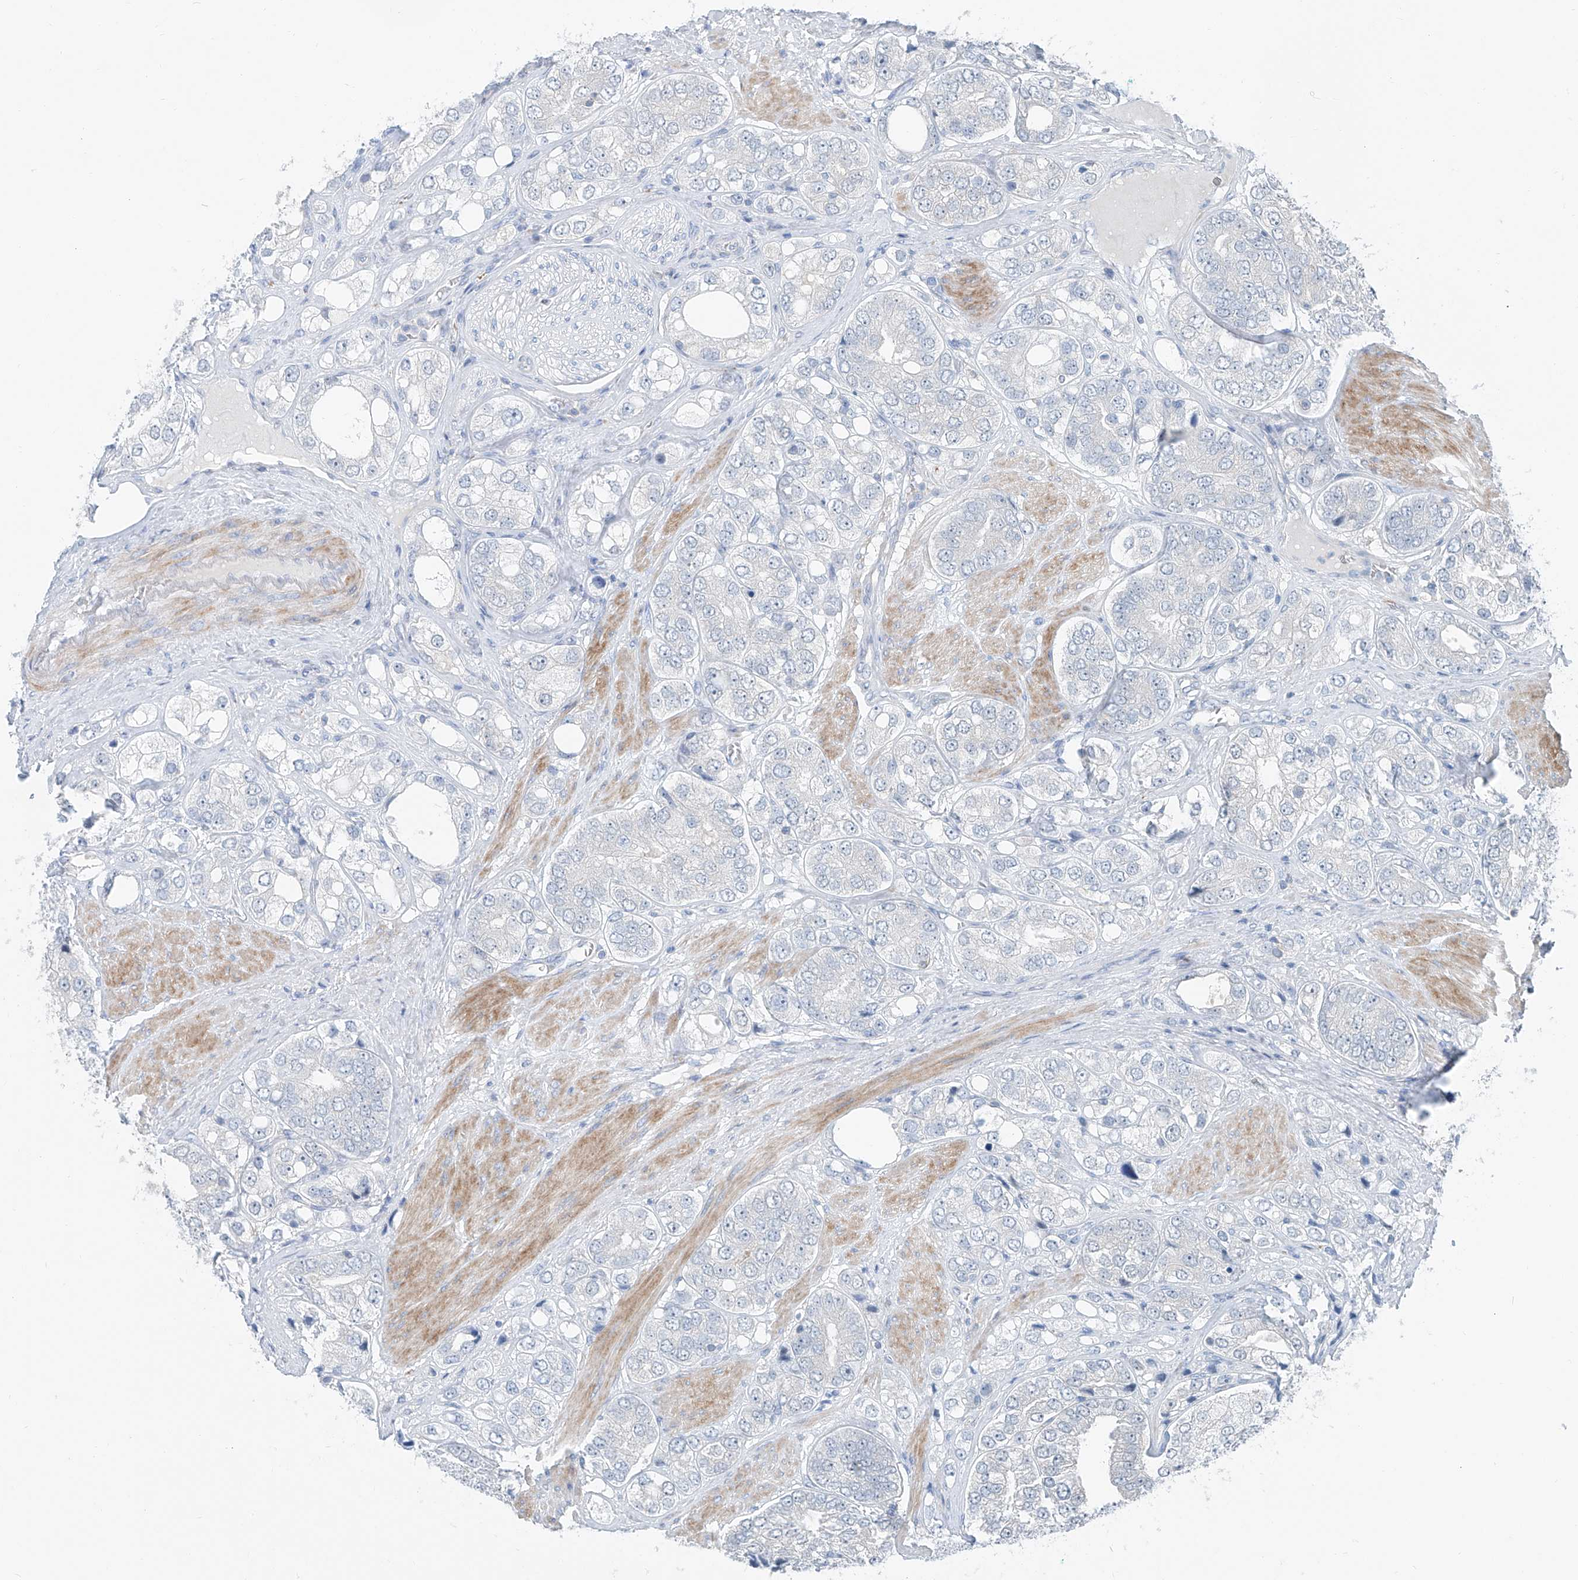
{"staining": {"intensity": "negative", "quantity": "none", "location": "none"}, "tissue": "prostate cancer", "cell_type": "Tumor cells", "image_type": "cancer", "snomed": [{"axis": "morphology", "description": "Adenocarcinoma, High grade"}, {"axis": "topography", "description": "Prostate"}], "caption": "A photomicrograph of human prostate high-grade adenocarcinoma is negative for staining in tumor cells.", "gene": "ANKRD34A", "patient": {"sex": "male", "age": 50}}